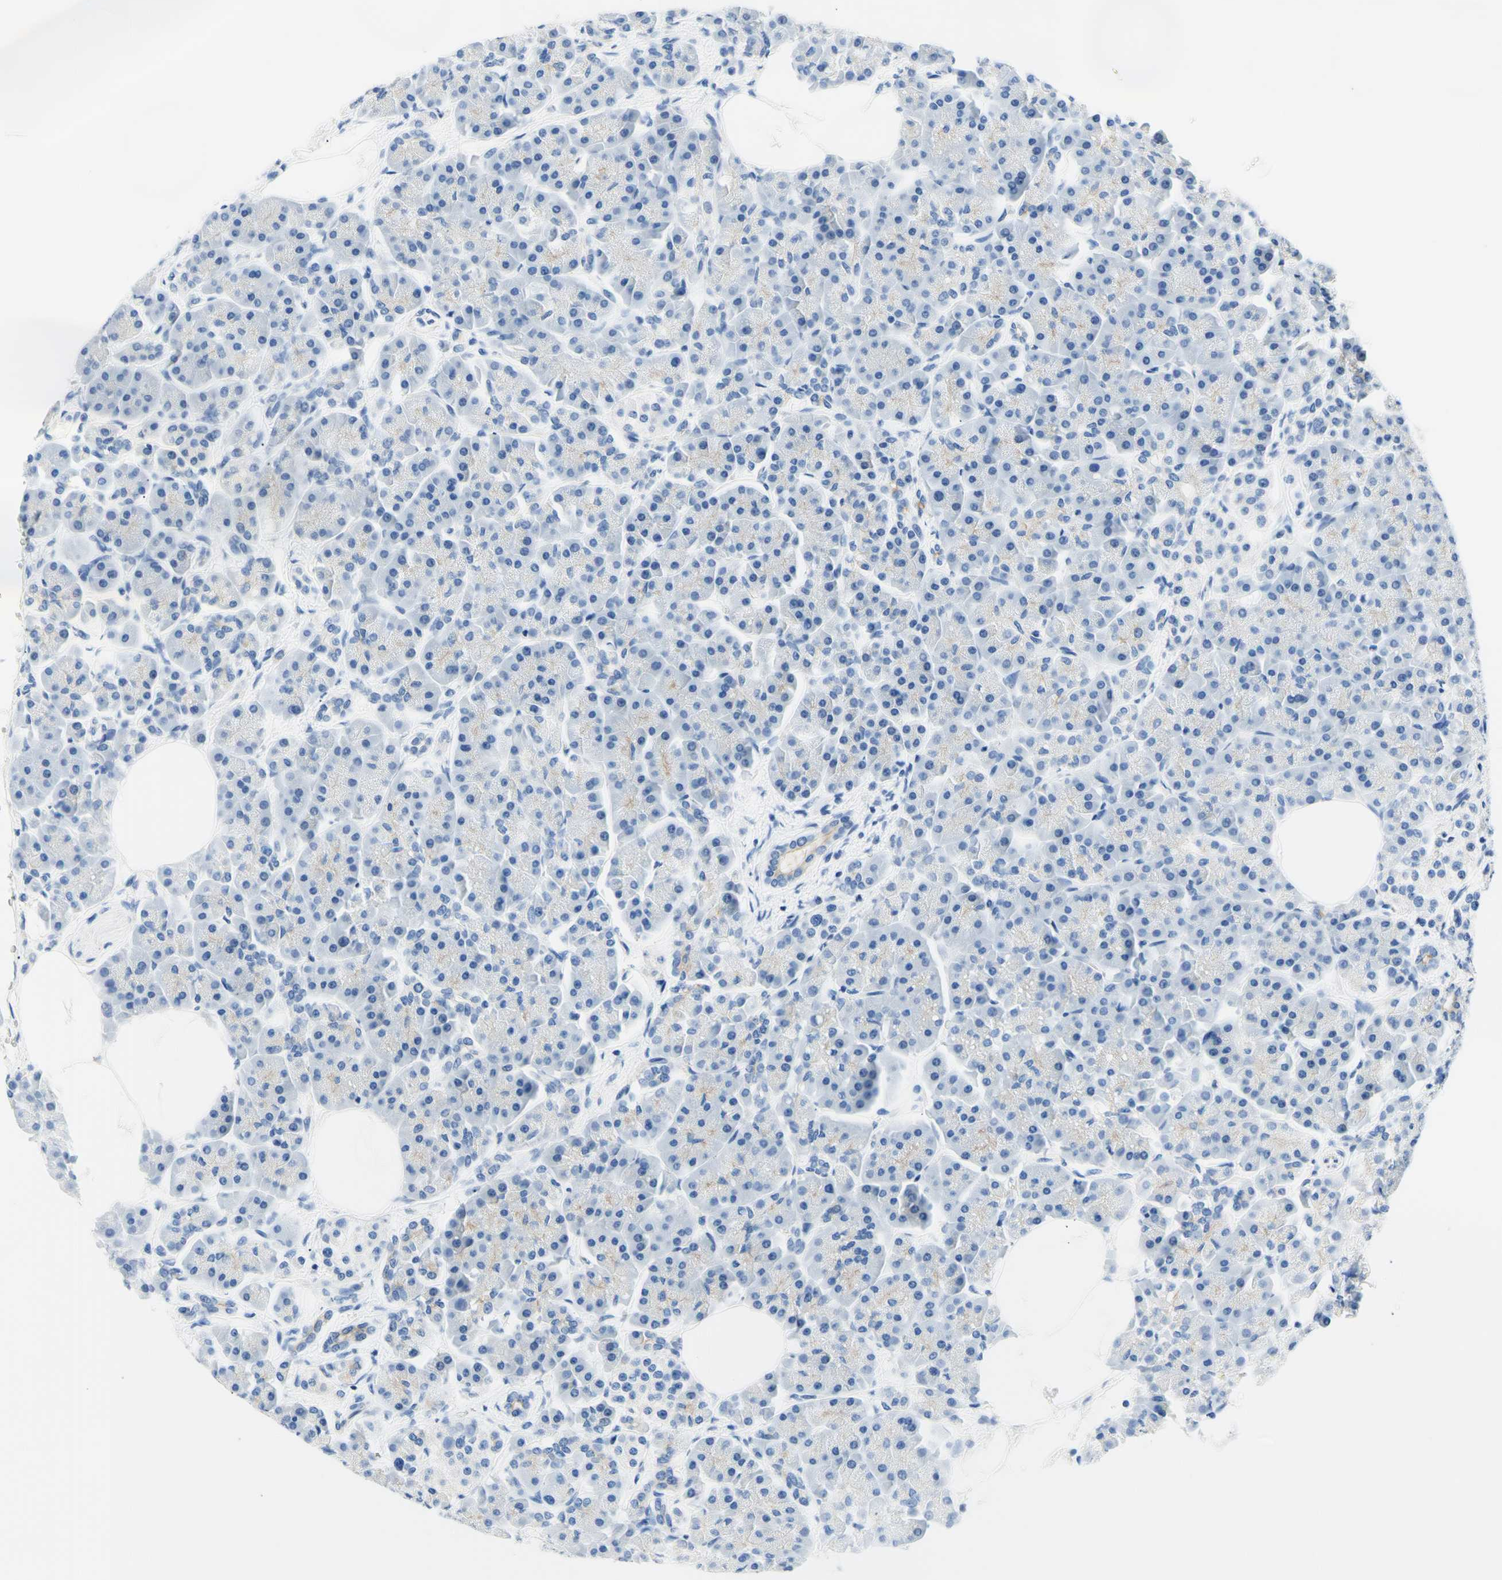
{"staining": {"intensity": "negative", "quantity": "none", "location": "none"}, "tissue": "pancreas", "cell_type": "Exocrine glandular cells", "image_type": "normal", "snomed": [{"axis": "morphology", "description": "Normal tissue, NOS"}, {"axis": "topography", "description": "Pancreas"}], "caption": "High magnification brightfield microscopy of benign pancreas stained with DAB (3,3'-diaminobenzidine) (brown) and counterstained with hematoxylin (blue): exocrine glandular cells show no significant staining. (Immunohistochemistry (ihc), brightfield microscopy, high magnification).", "gene": "HPCA", "patient": {"sex": "female", "age": 70}}